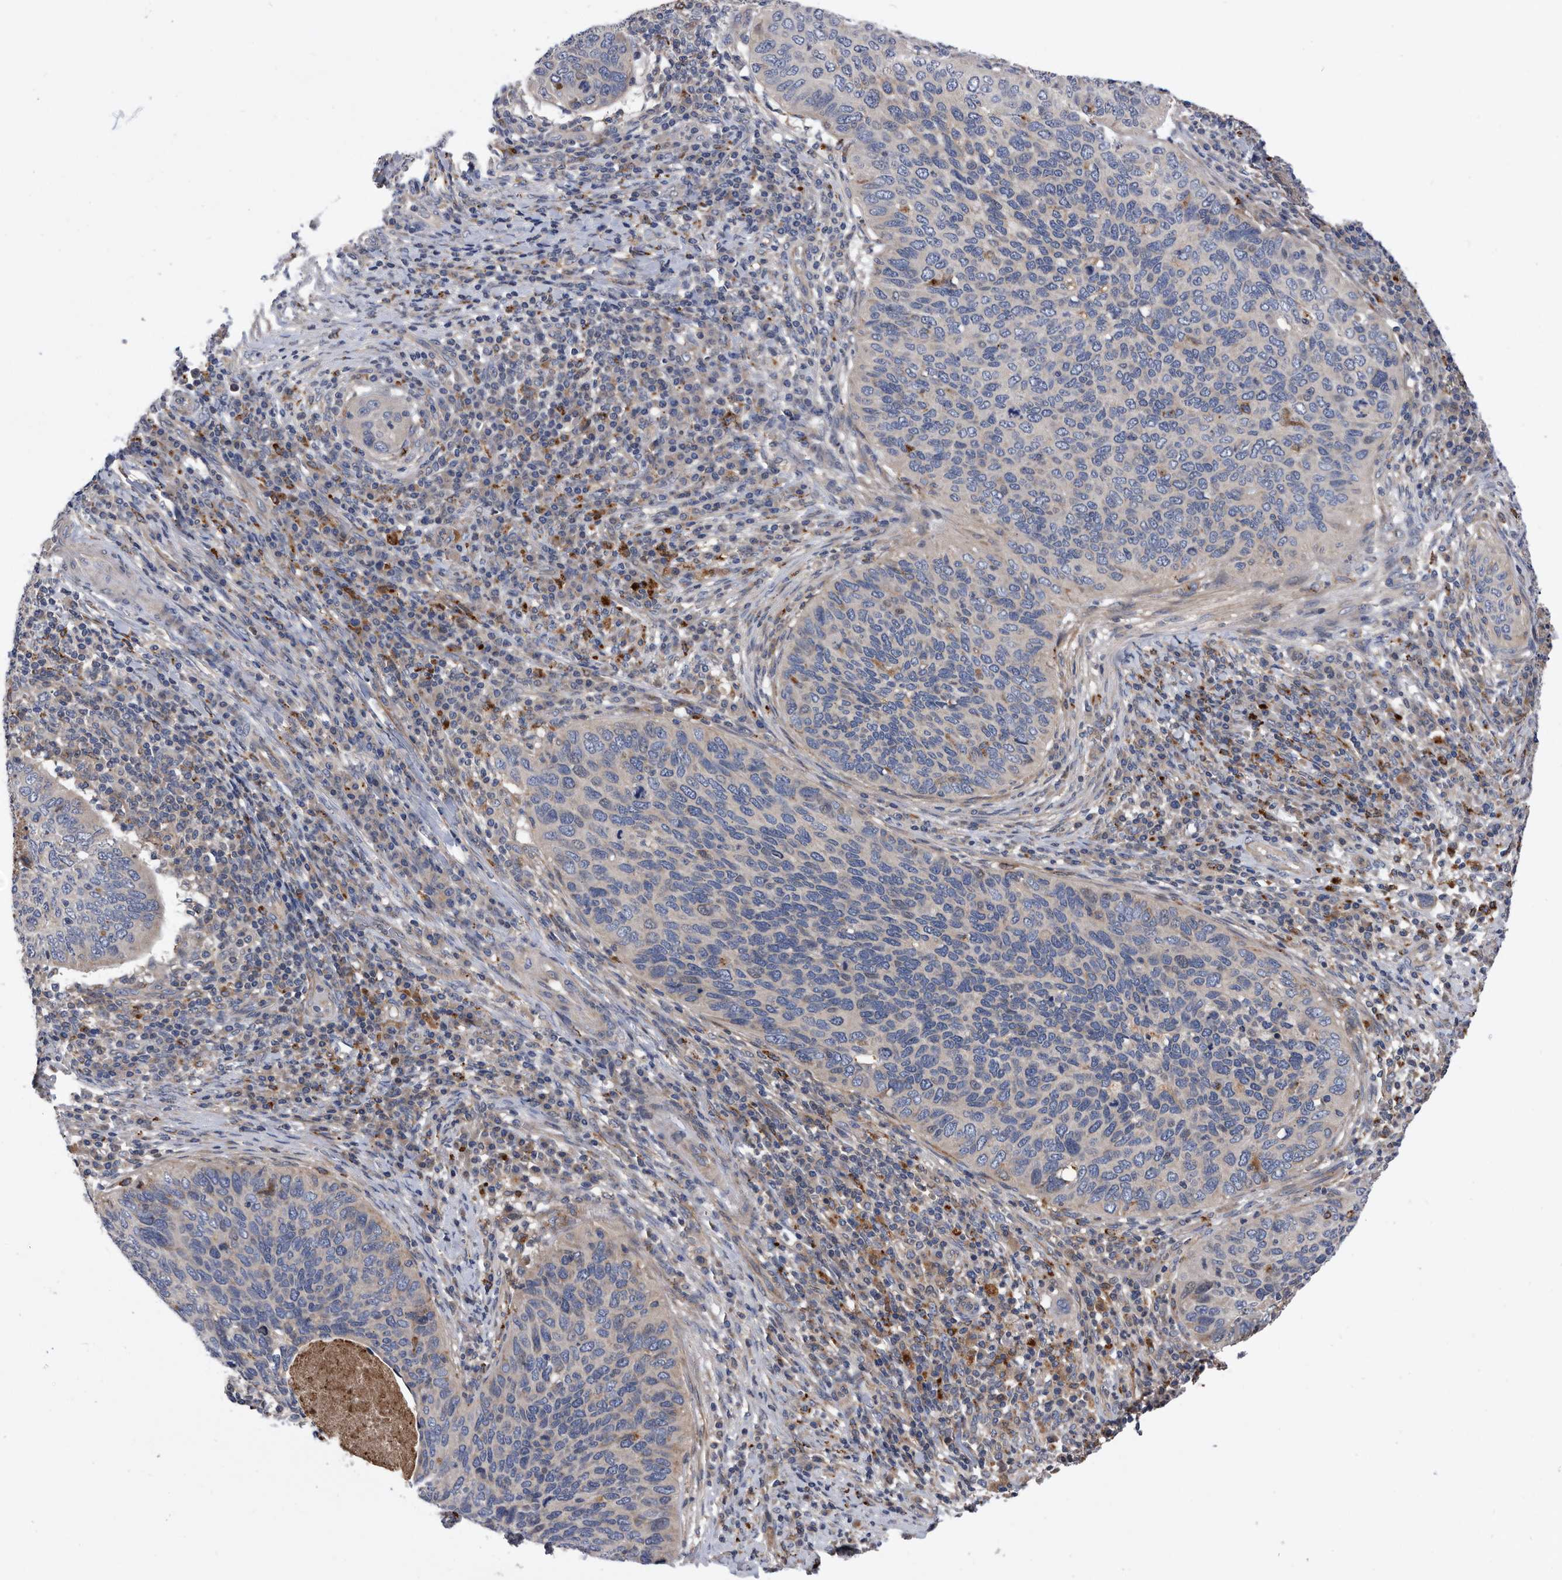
{"staining": {"intensity": "negative", "quantity": "none", "location": "none"}, "tissue": "cervical cancer", "cell_type": "Tumor cells", "image_type": "cancer", "snomed": [{"axis": "morphology", "description": "Squamous cell carcinoma, NOS"}, {"axis": "topography", "description": "Cervix"}], "caption": "High power microscopy photomicrograph of an IHC histopathology image of cervical cancer (squamous cell carcinoma), revealing no significant staining in tumor cells. (Immunohistochemistry (ihc), brightfield microscopy, high magnification).", "gene": "BAIAP3", "patient": {"sex": "female", "age": 38}}